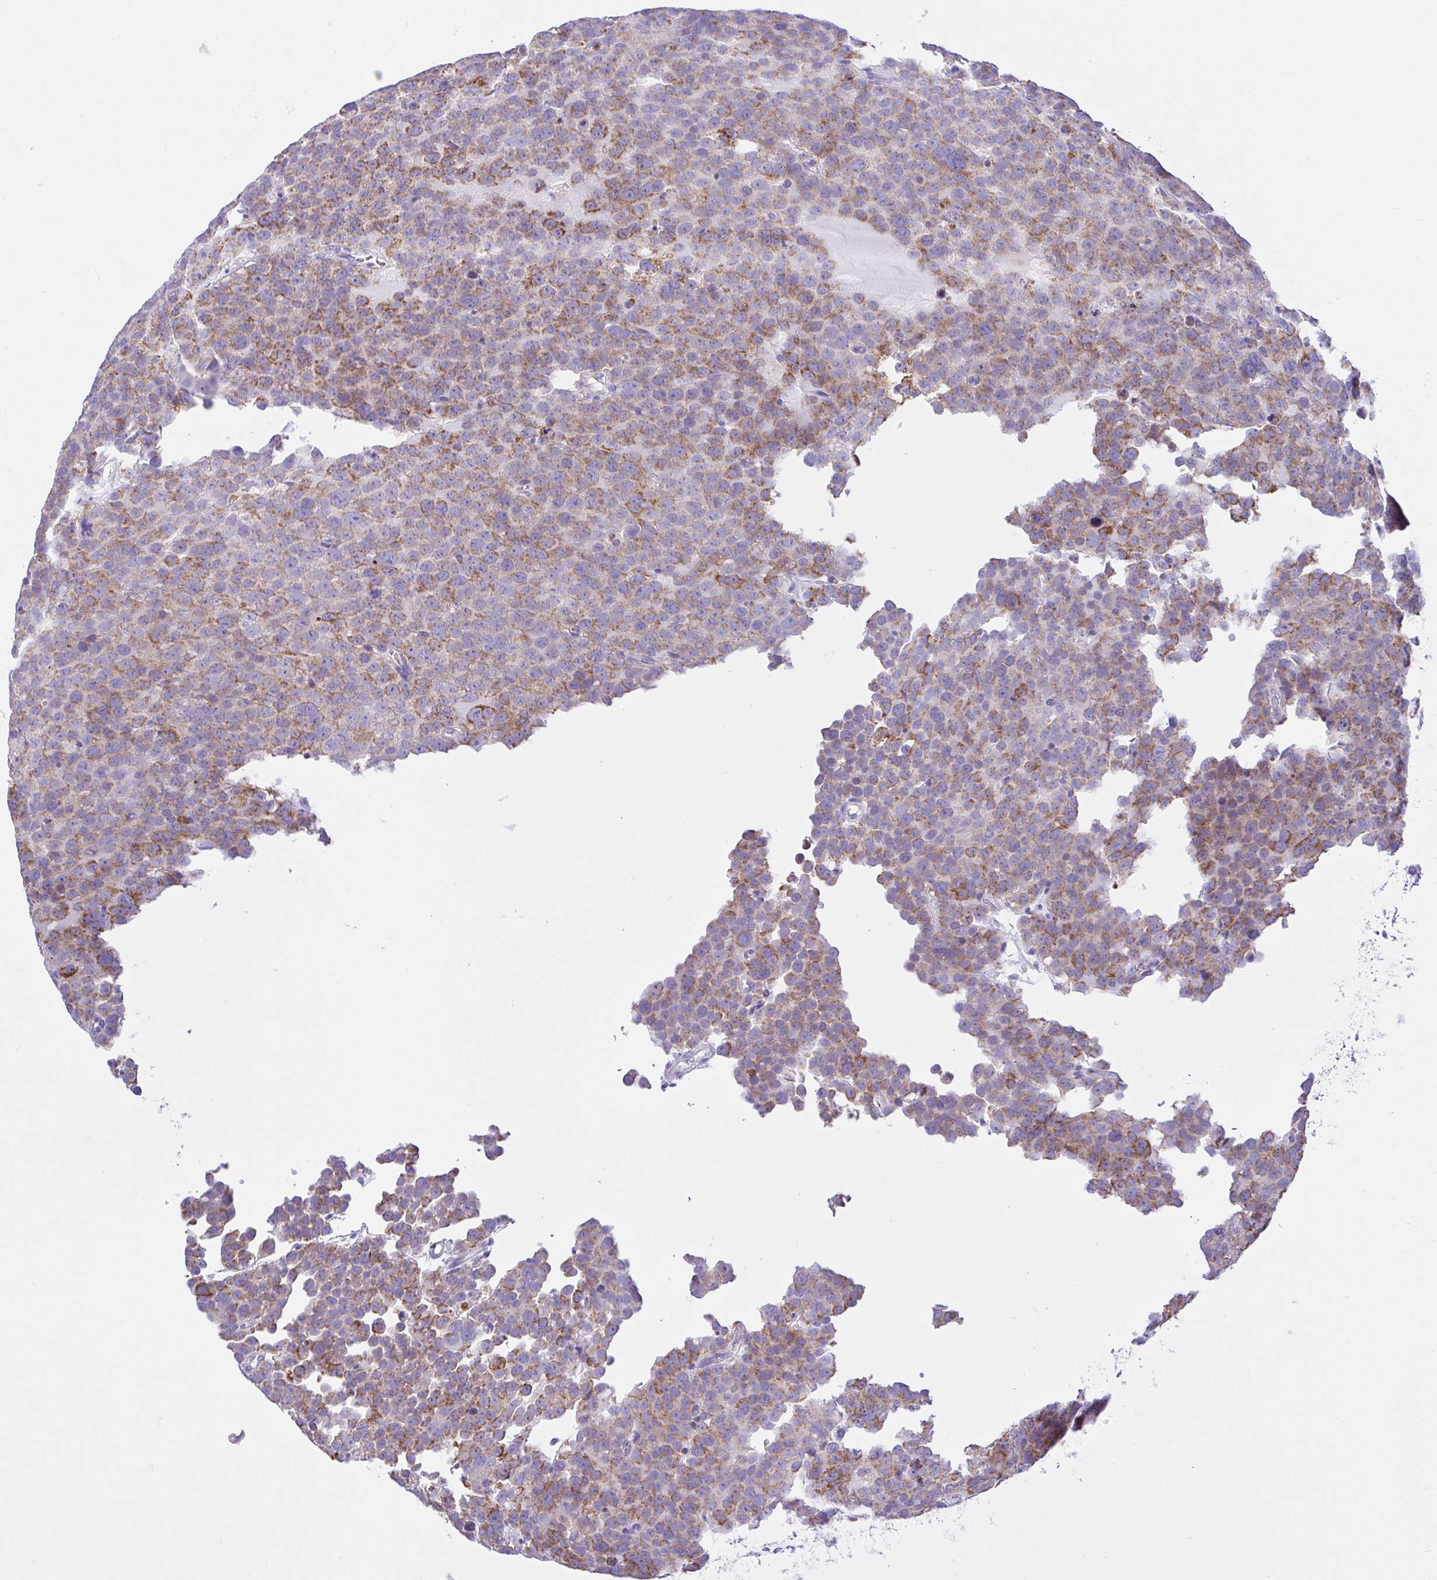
{"staining": {"intensity": "moderate", "quantity": ">75%", "location": "cytoplasmic/membranous"}, "tissue": "testis cancer", "cell_type": "Tumor cells", "image_type": "cancer", "snomed": [{"axis": "morphology", "description": "Seminoma, NOS"}, {"axis": "topography", "description": "Testis"}], "caption": "Immunohistochemical staining of human testis seminoma exhibits medium levels of moderate cytoplasmic/membranous positivity in about >75% of tumor cells. Using DAB (3,3'-diaminobenzidine) (brown) and hematoxylin (blue) stains, captured at high magnification using brightfield microscopy.", "gene": "SLC13A1", "patient": {"sex": "male", "age": 71}}